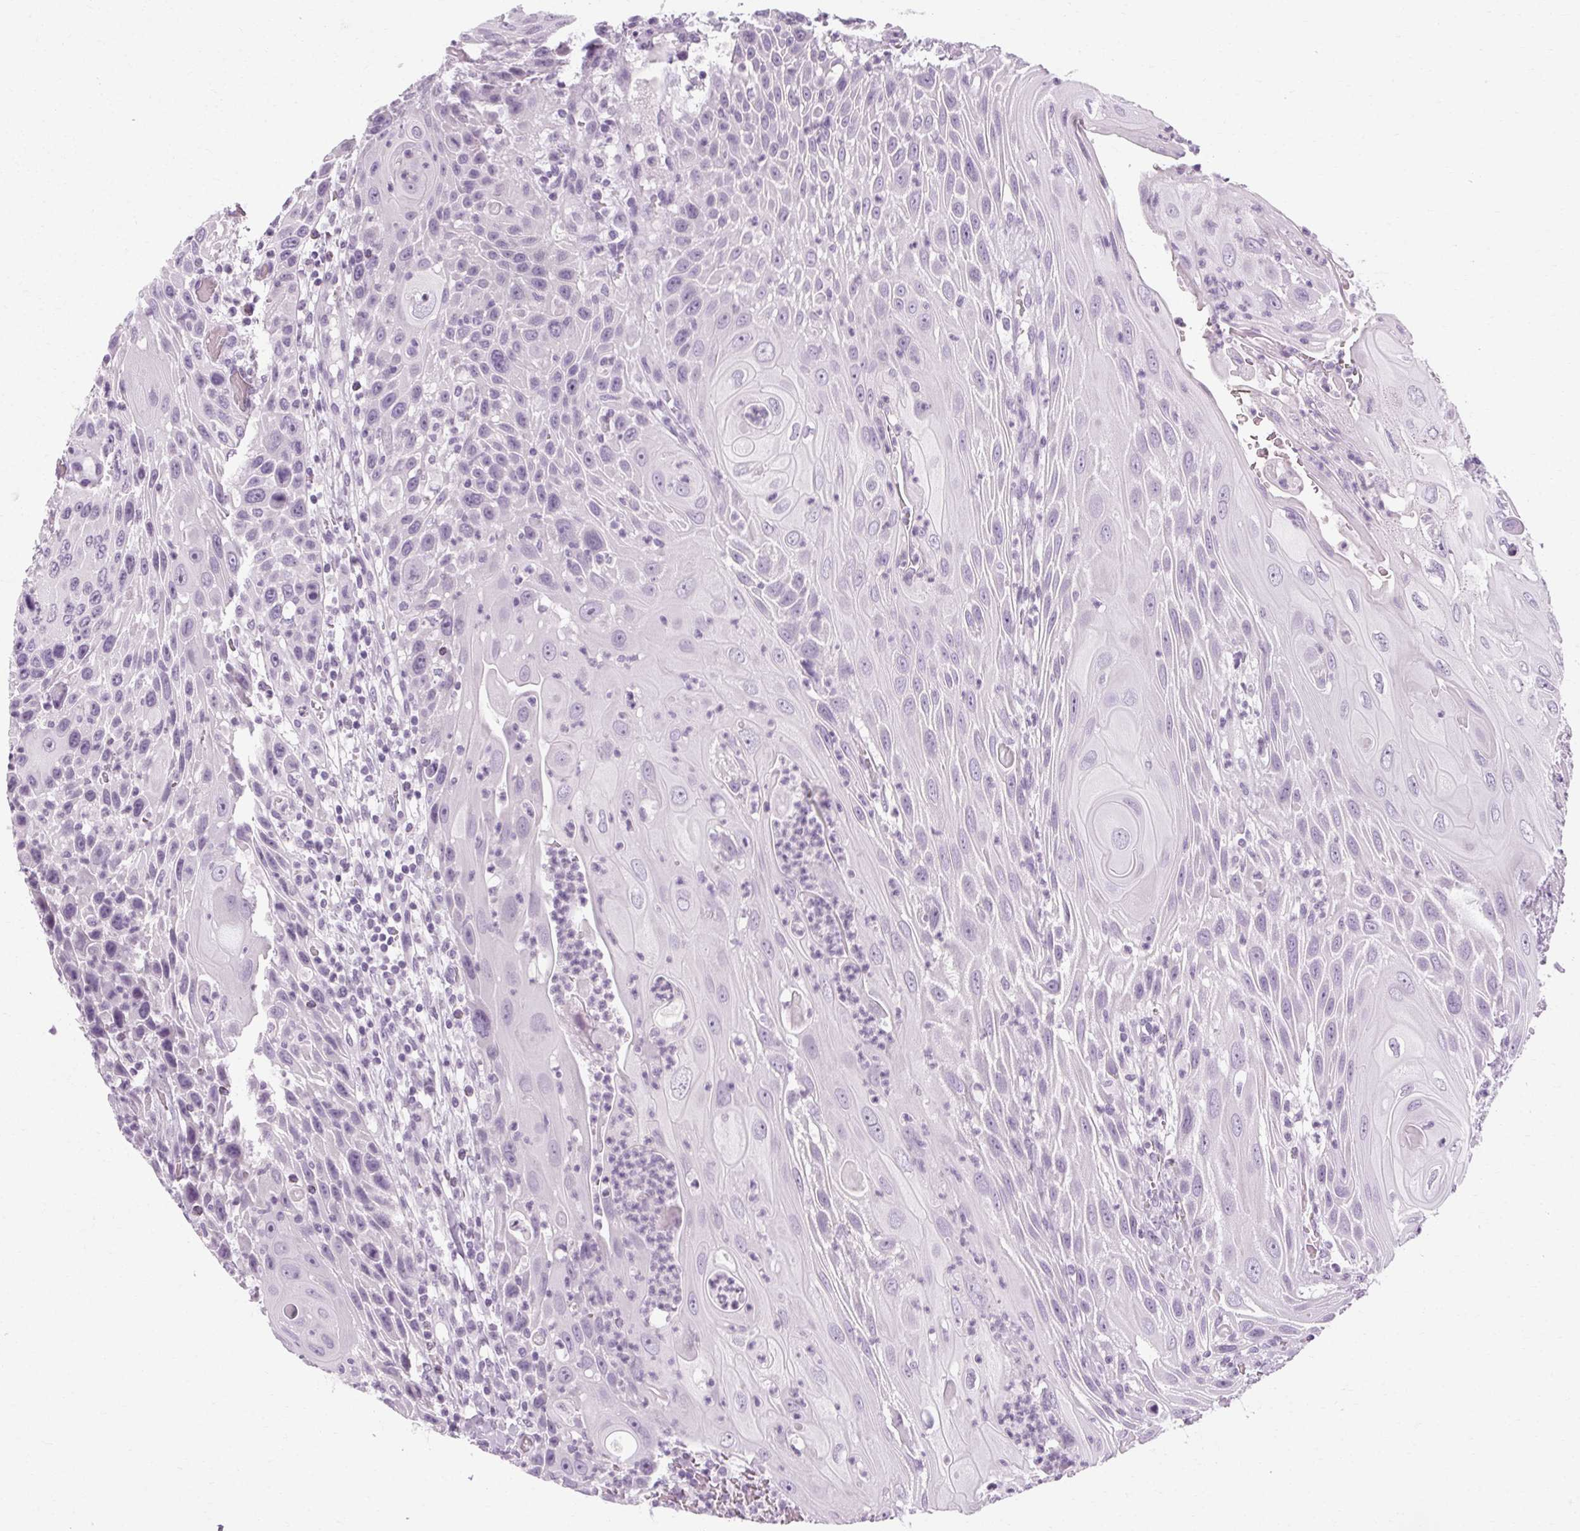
{"staining": {"intensity": "negative", "quantity": "none", "location": "none"}, "tissue": "head and neck cancer", "cell_type": "Tumor cells", "image_type": "cancer", "snomed": [{"axis": "morphology", "description": "Squamous cell carcinoma, NOS"}, {"axis": "topography", "description": "Head-Neck"}], "caption": "Immunohistochemistry (IHC) micrograph of head and neck cancer stained for a protein (brown), which demonstrates no positivity in tumor cells.", "gene": "POMC", "patient": {"sex": "male", "age": 69}}